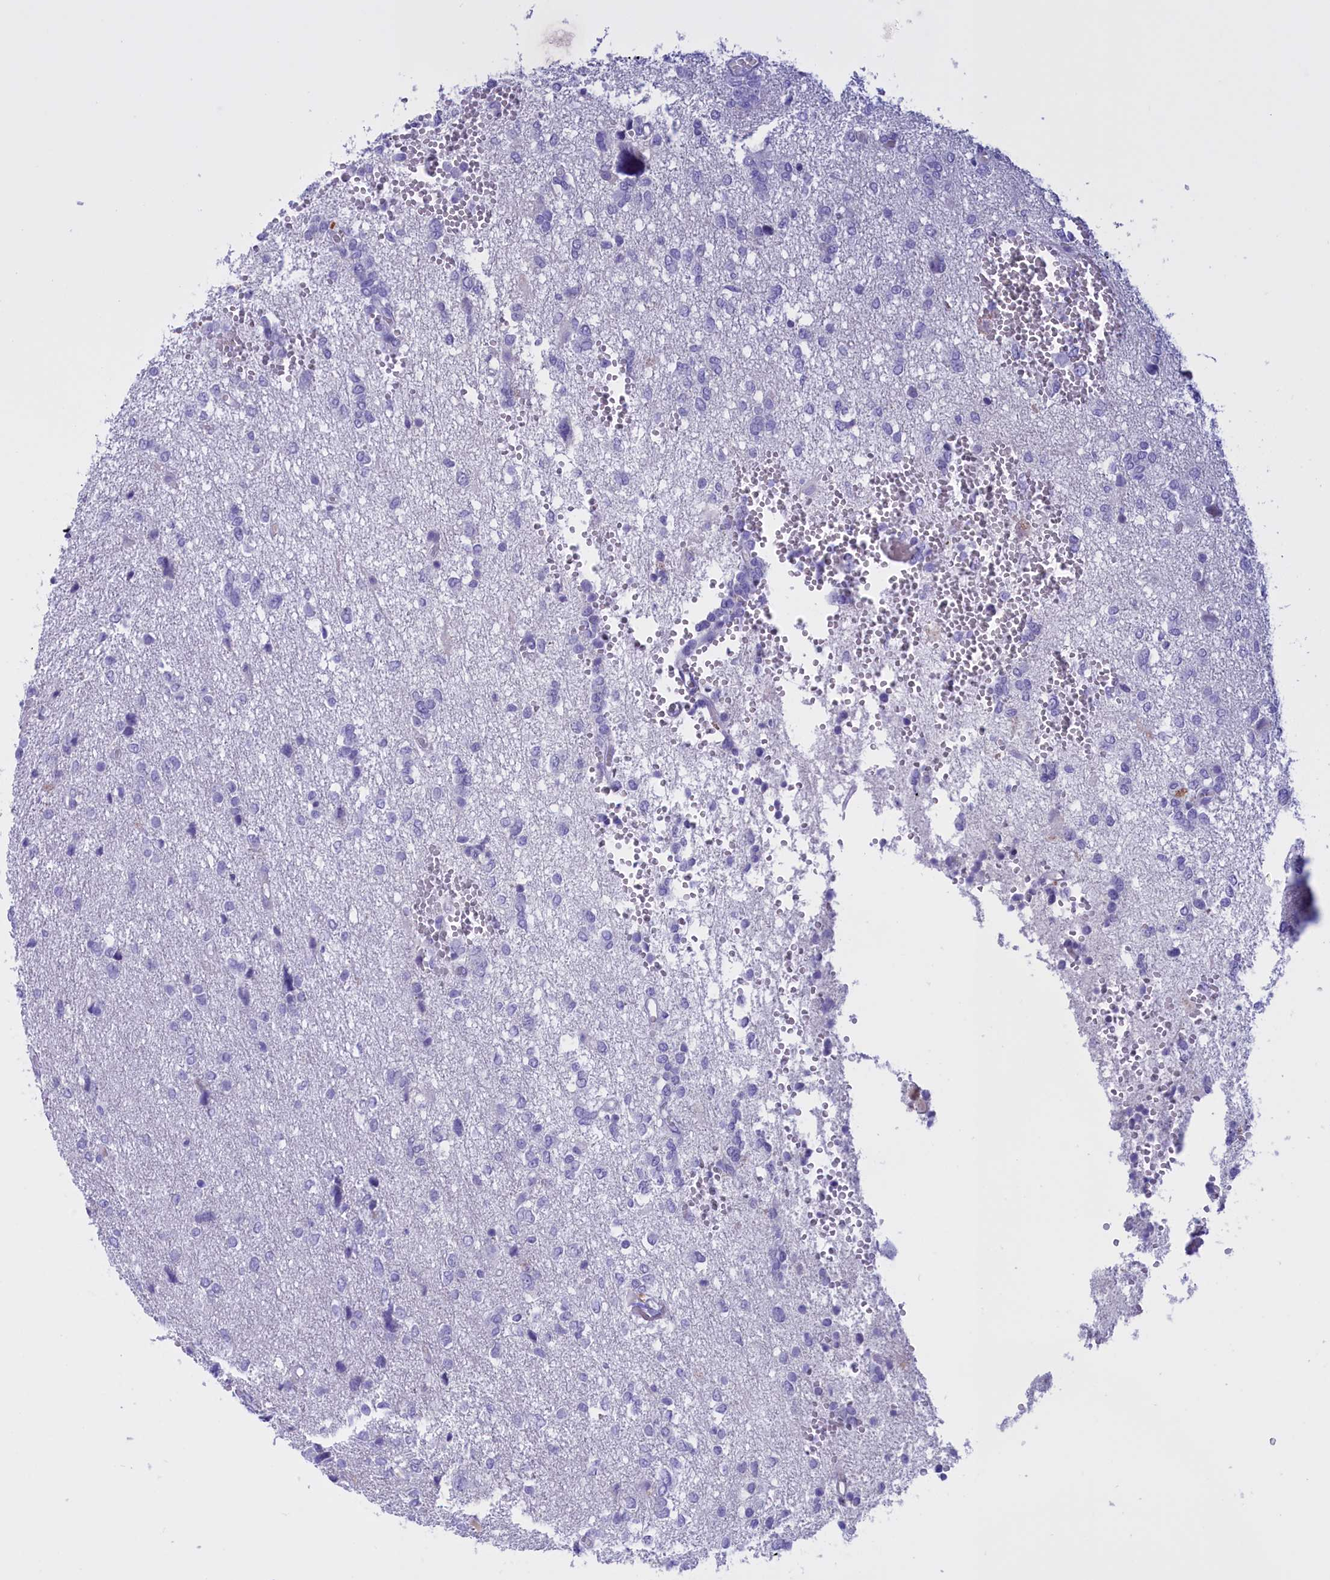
{"staining": {"intensity": "negative", "quantity": "none", "location": "none"}, "tissue": "glioma", "cell_type": "Tumor cells", "image_type": "cancer", "snomed": [{"axis": "morphology", "description": "Glioma, malignant, High grade"}, {"axis": "topography", "description": "Brain"}], "caption": "The photomicrograph shows no significant positivity in tumor cells of high-grade glioma (malignant). (Stains: DAB immunohistochemistry (IHC) with hematoxylin counter stain, Microscopy: brightfield microscopy at high magnification).", "gene": "PROK2", "patient": {"sex": "female", "age": 59}}